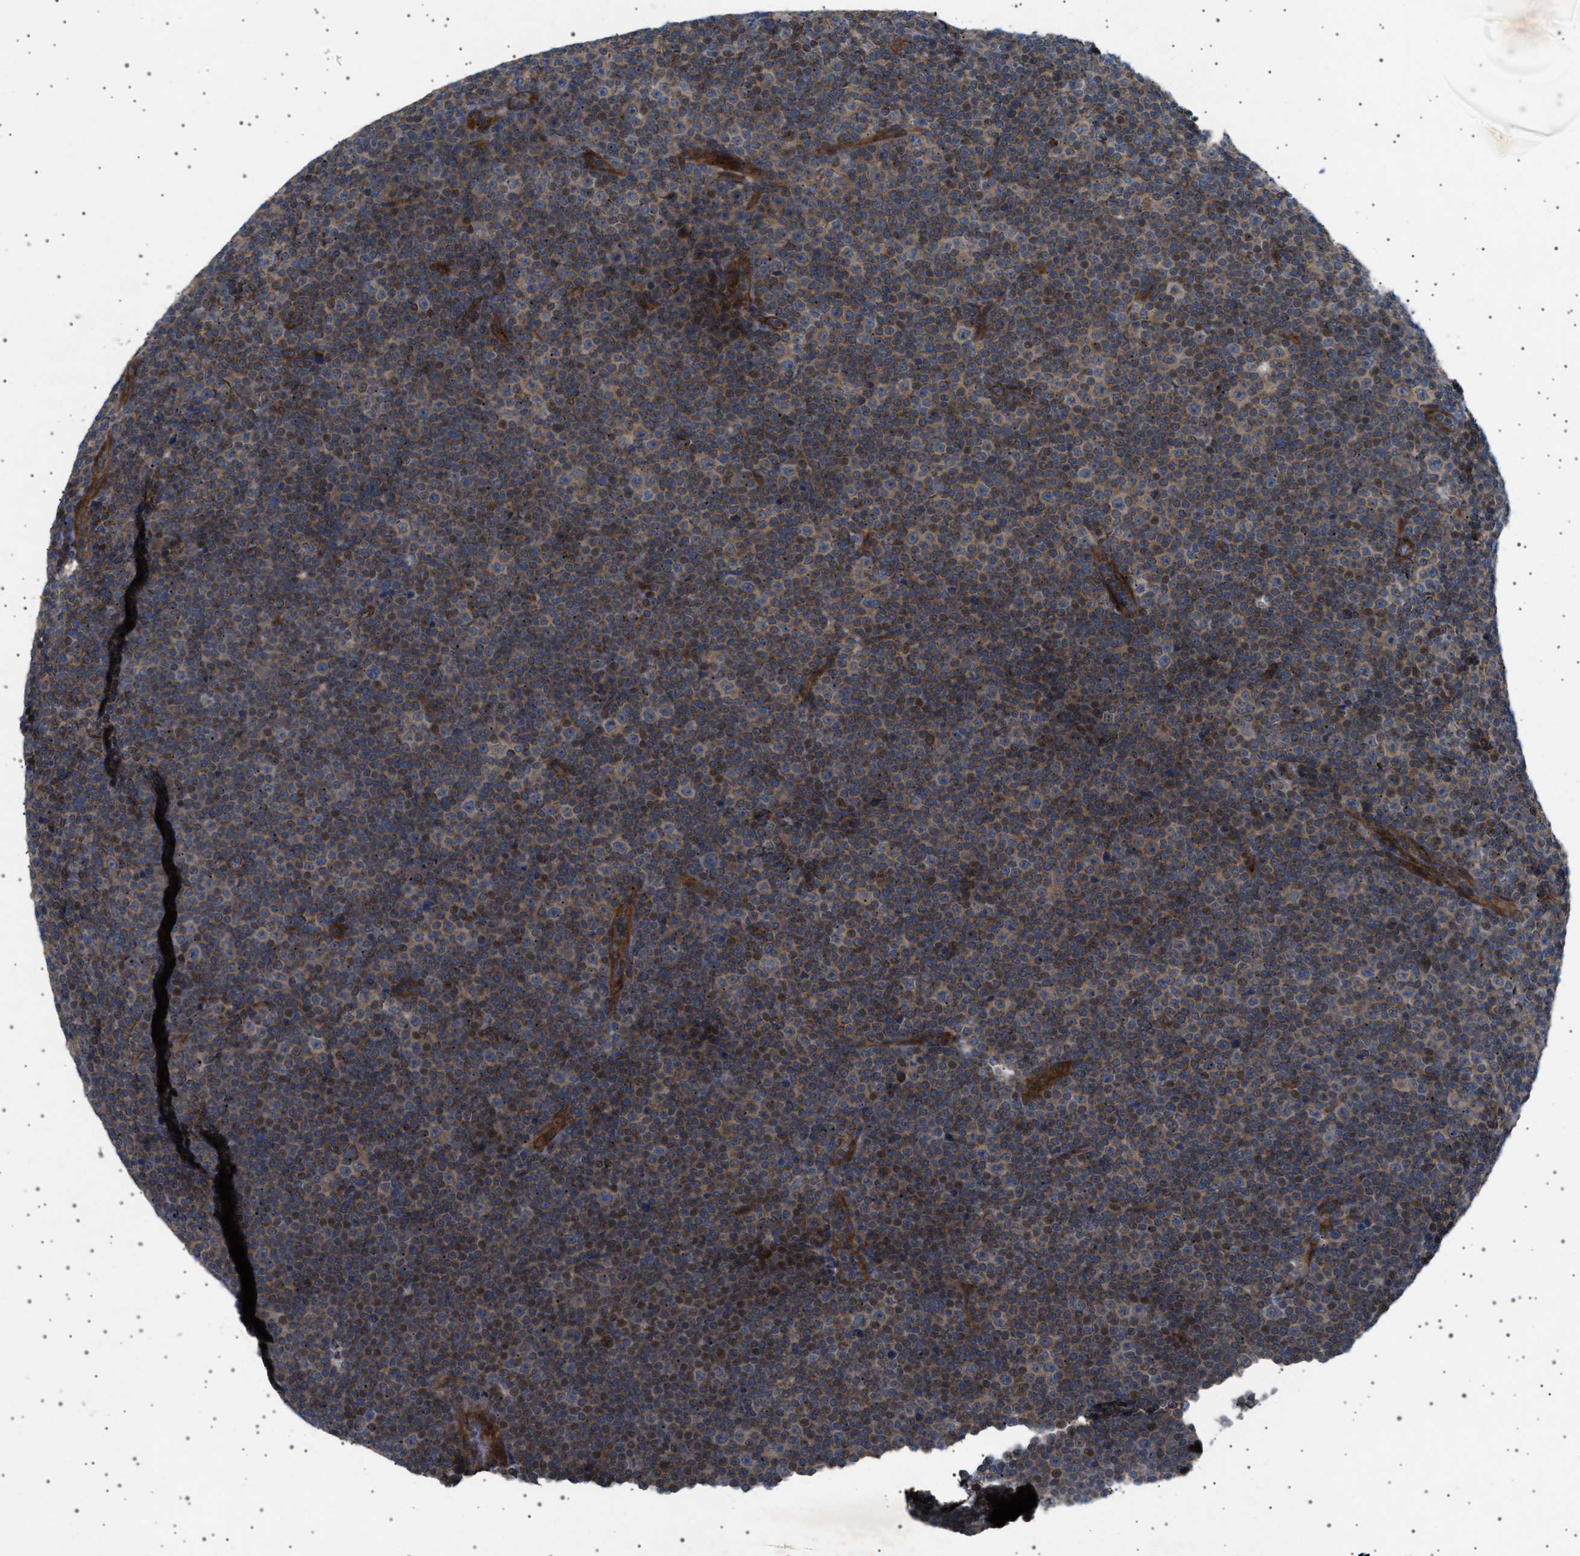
{"staining": {"intensity": "moderate", "quantity": ">75%", "location": "cytoplasmic/membranous"}, "tissue": "lymphoma", "cell_type": "Tumor cells", "image_type": "cancer", "snomed": [{"axis": "morphology", "description": "Malignant lymphoma, non-Hodgkin's type, Low grade"}, {"axis": "topography", "description": "Lymph node"}], "caption": "Lymphoma stained for a protein (brown) demonstrates moderate cytoplasmic/membranous positive staining in about >75% of tumor cells.", "gene": "CCDC186", "patient": {"sex": "female", "age": 67}}